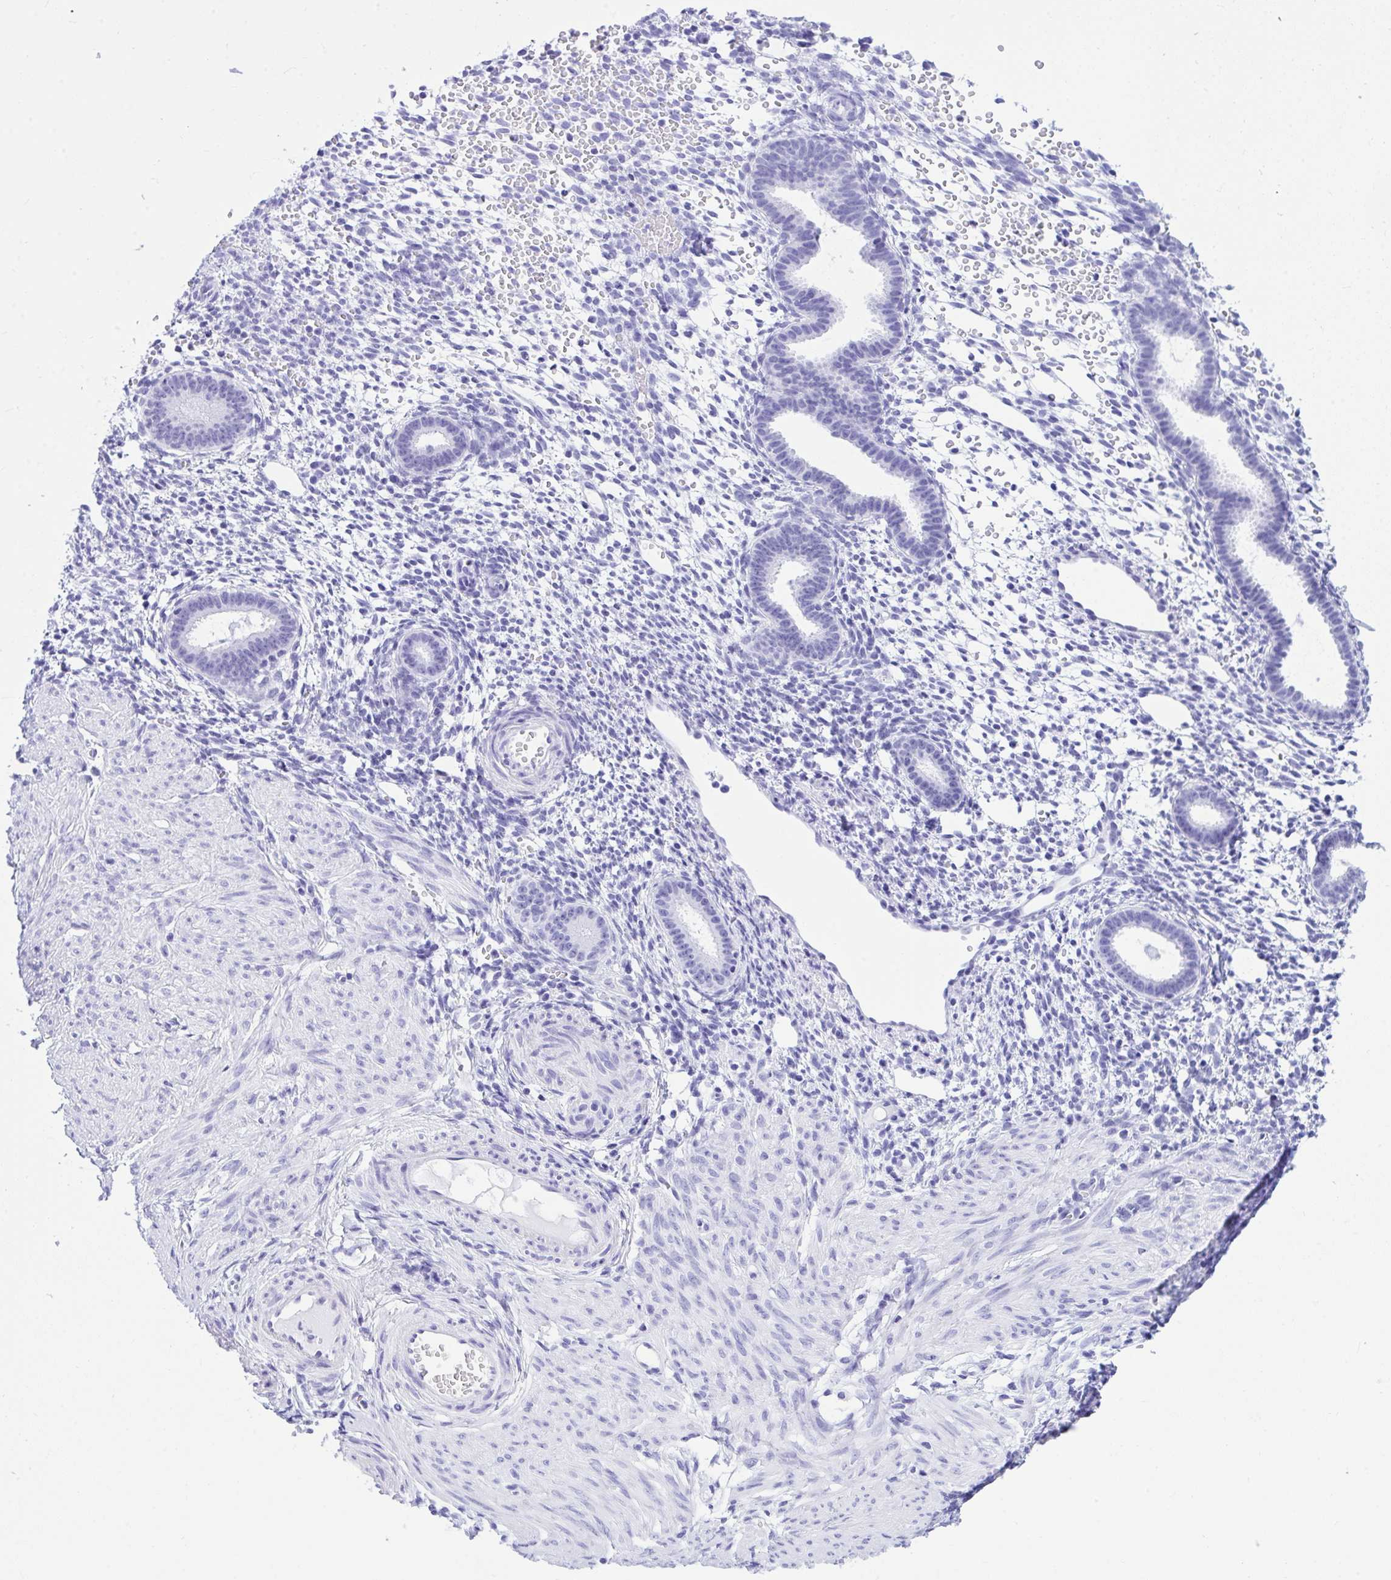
{"staining": {"intensity": "negative", "quantity": "none", "location": "none"}, "tissue": "endometrium", "cell_type": "Cells in endometrial stroma", "image_type": "normal", "snomed": [{"axis": "morphology", "description": "Normal tissue, NOS"}, {"axis": "topography", "description": "Endometrium"}], "caption": "Unremarkable endometrium was stained to show a protein in brown. There is no significant positivity in cells in endometrial stroma.", "gene": "TLN2", "patient": {"sex": "female", "age": 36}}